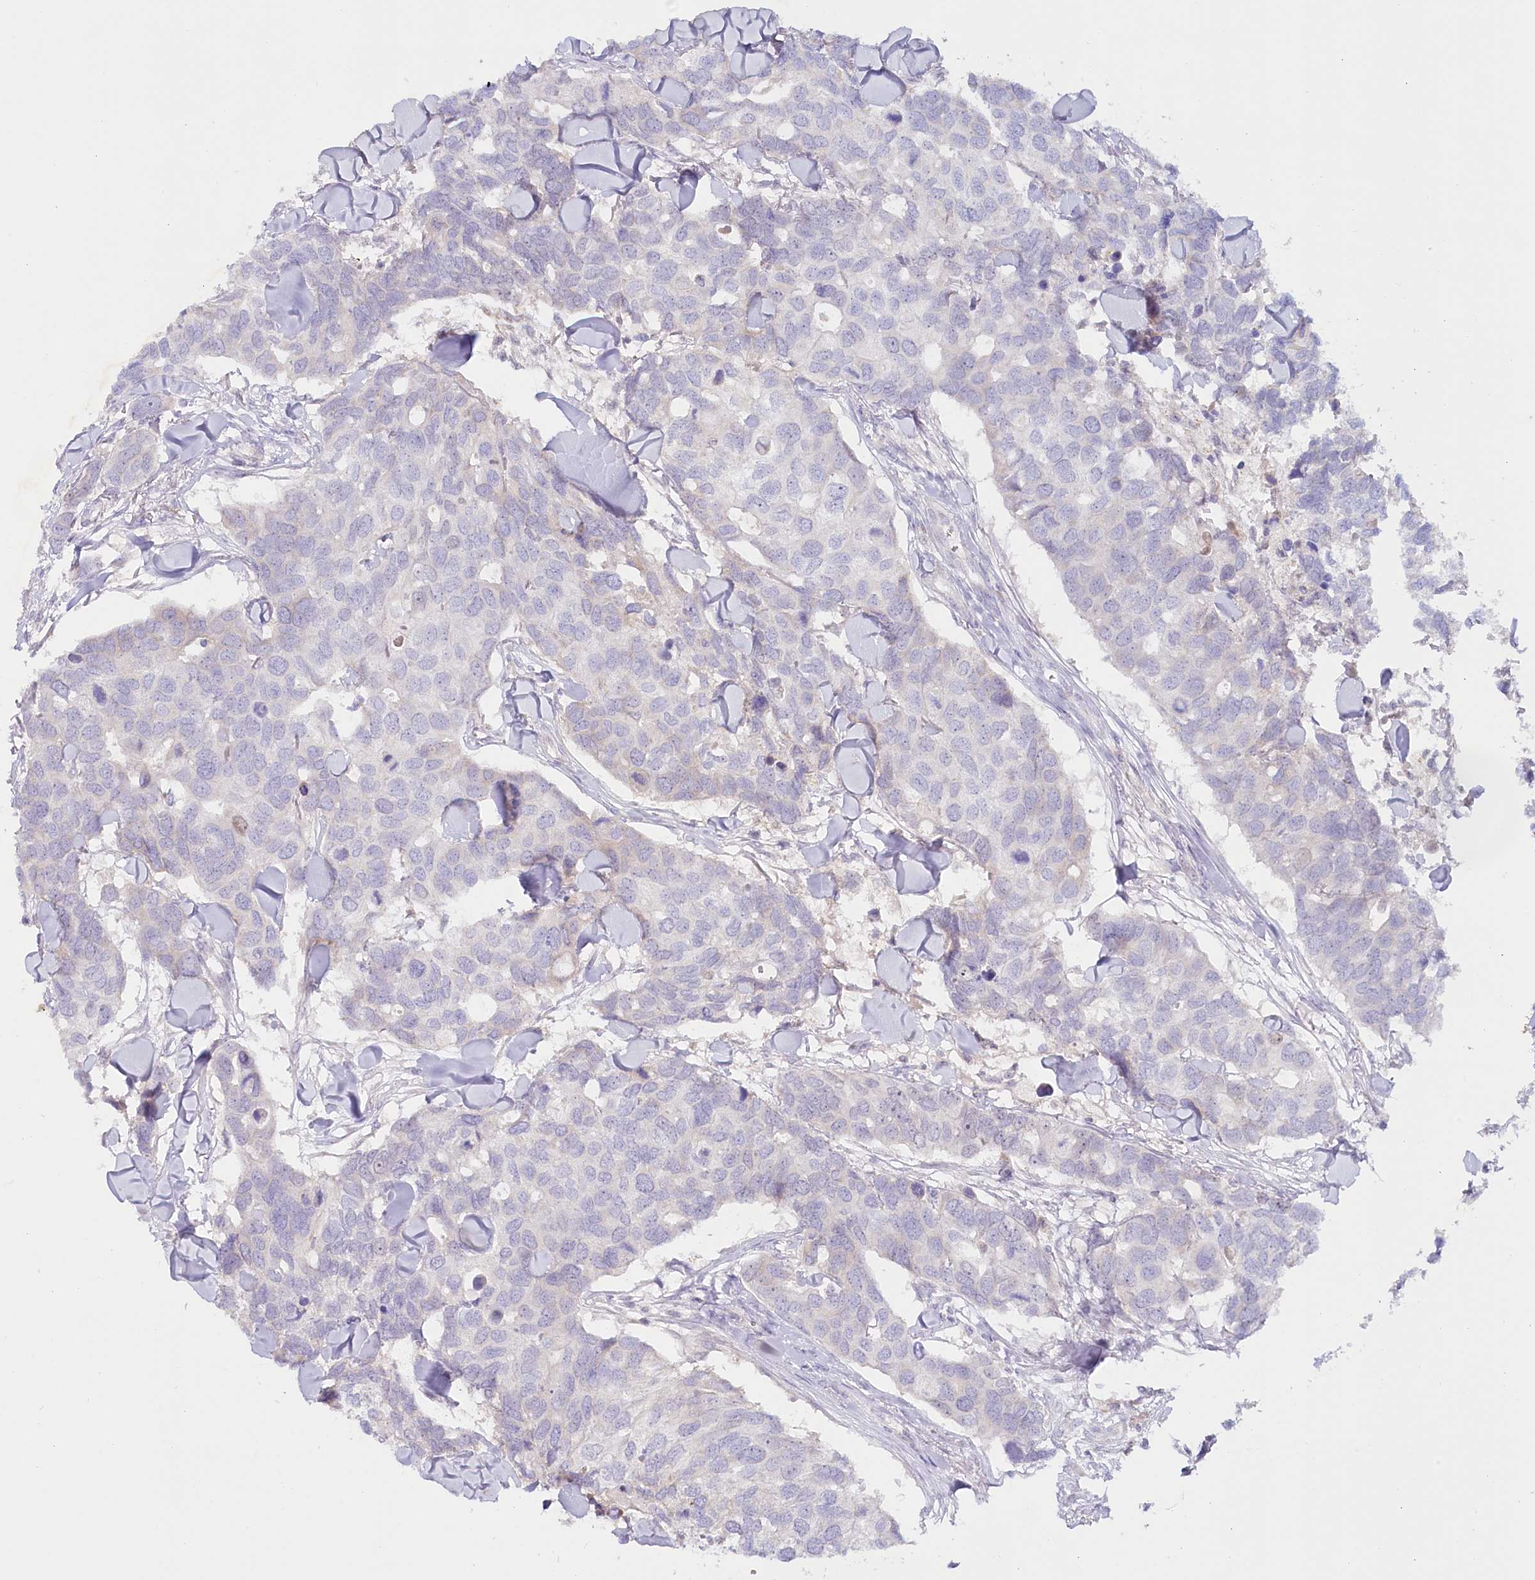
{"staining": {"intensity": "negative", "quantity": "none", "location": "none"}, "tissue": "breast cancer", "cell_type": "Tumor cells", "image_type": "cancer", "snomed": [{"axis": "morphology", "description": "Duct carcinoma"}, {"axis": "topography", "description": "Breast"}], "caption": "DAB (3,3'-diaminobenzidine) immunohistochemical staining of breast cancer demonstrates no significant staining in tumor cells. Nuclei are stained in blue.", "gene": "PSAPL1", "patient": {"sex": "female", "age": 83}}